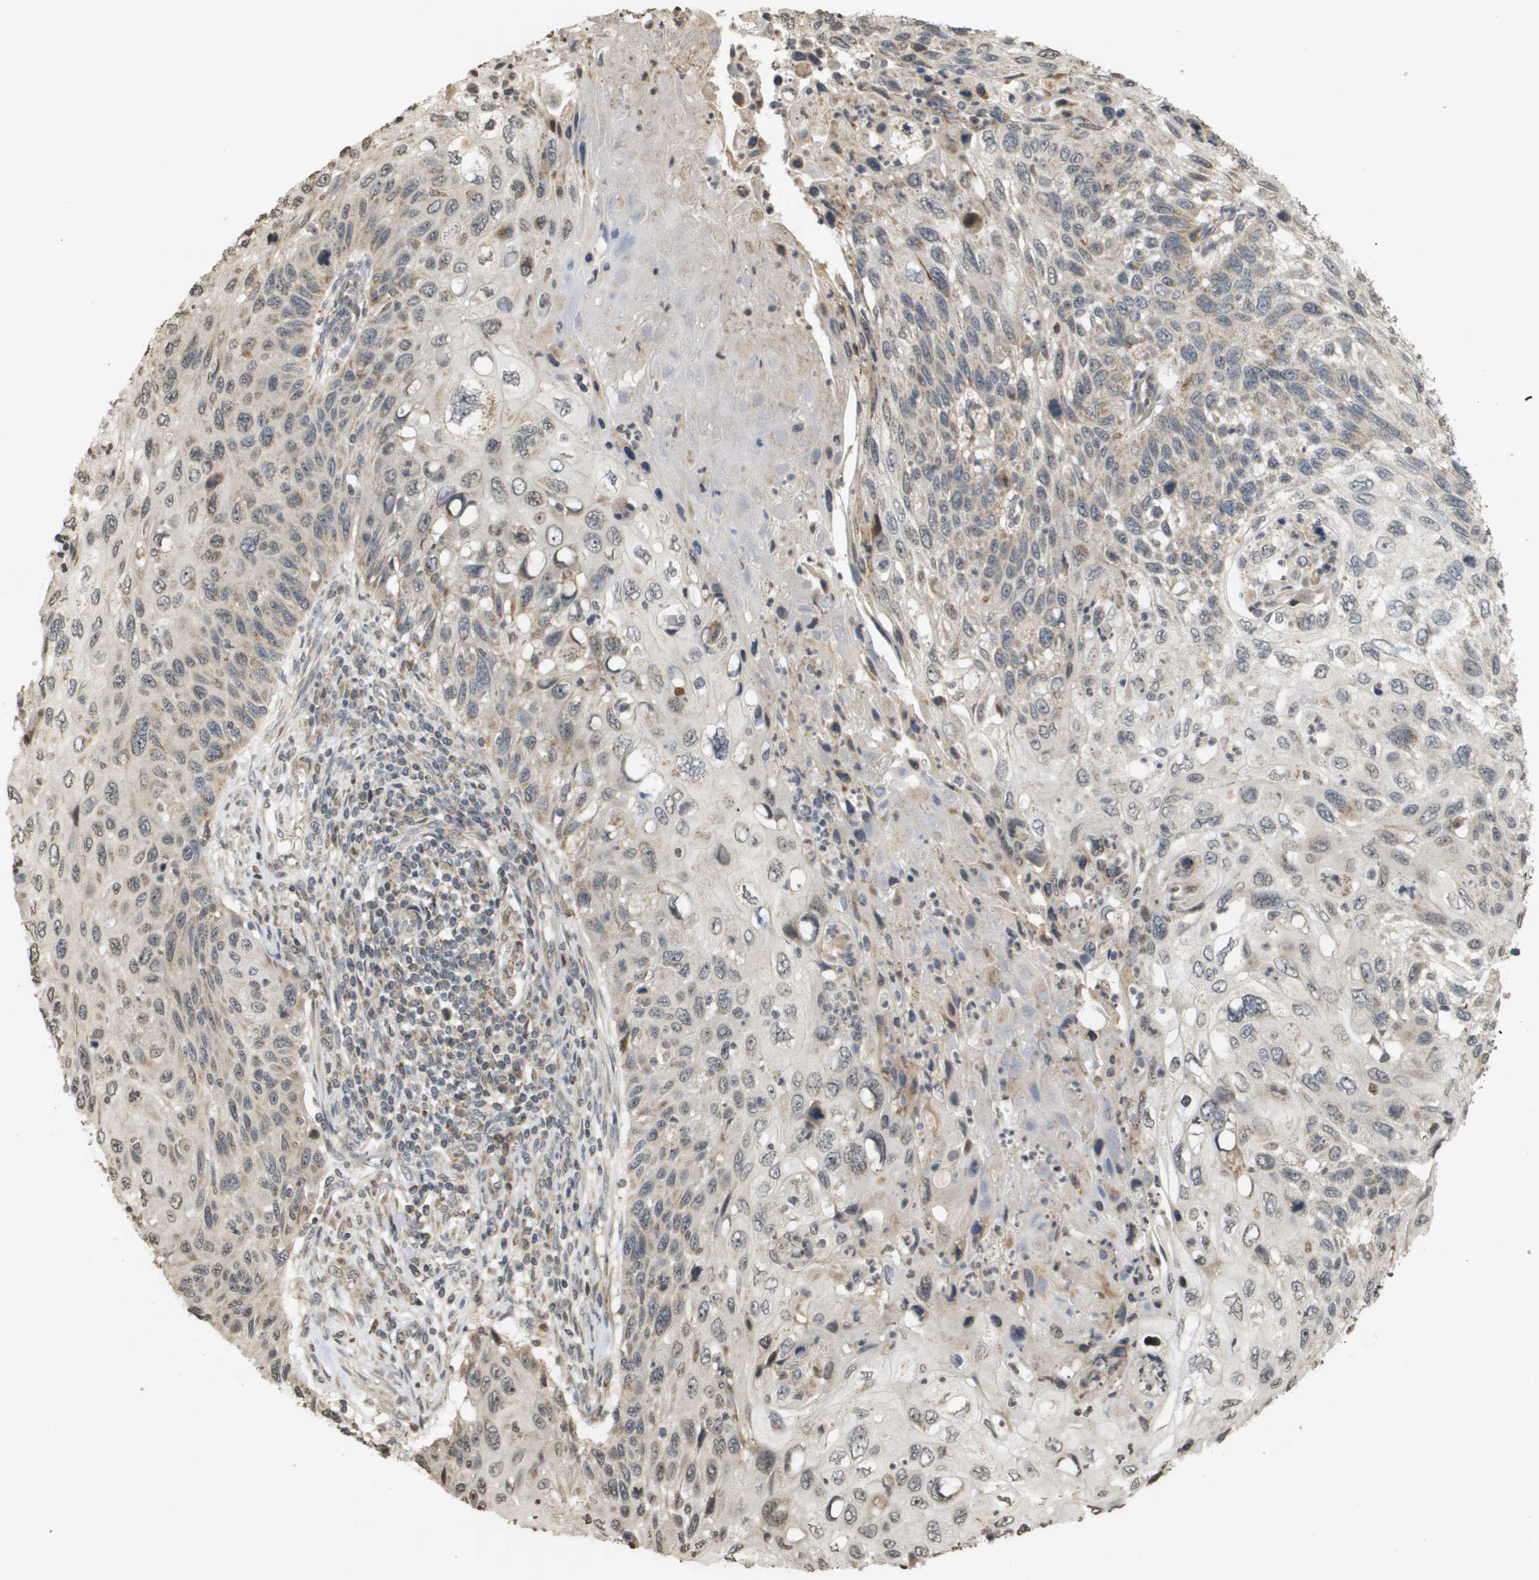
{"staining": {"intensity": "weak", "quantity": "<25%", "location": "cytoplasmic/membranous"}, "tissue": "cervical cancer", "cell_type": "Tumor cells", "image_type": "cancer", "snomed": [{"axis": "morphology", "description": "Squamous cell carcinoma, NOS"}, {"axis": "topography", "description": "Cervix"}], "caption": "IHC photomicrograph of cervical cancer (squamous cell carcinoma) stained for a protein (brown), which demonstrates no positivity in tumor cells. (DAB (3,3'-diaminobenzidine) immunohistochemistry (IHC) visualized using brightfield microscopy, high magnification).", "gene": "RAB21", "patient": {"sex": "female", "age": 70}}